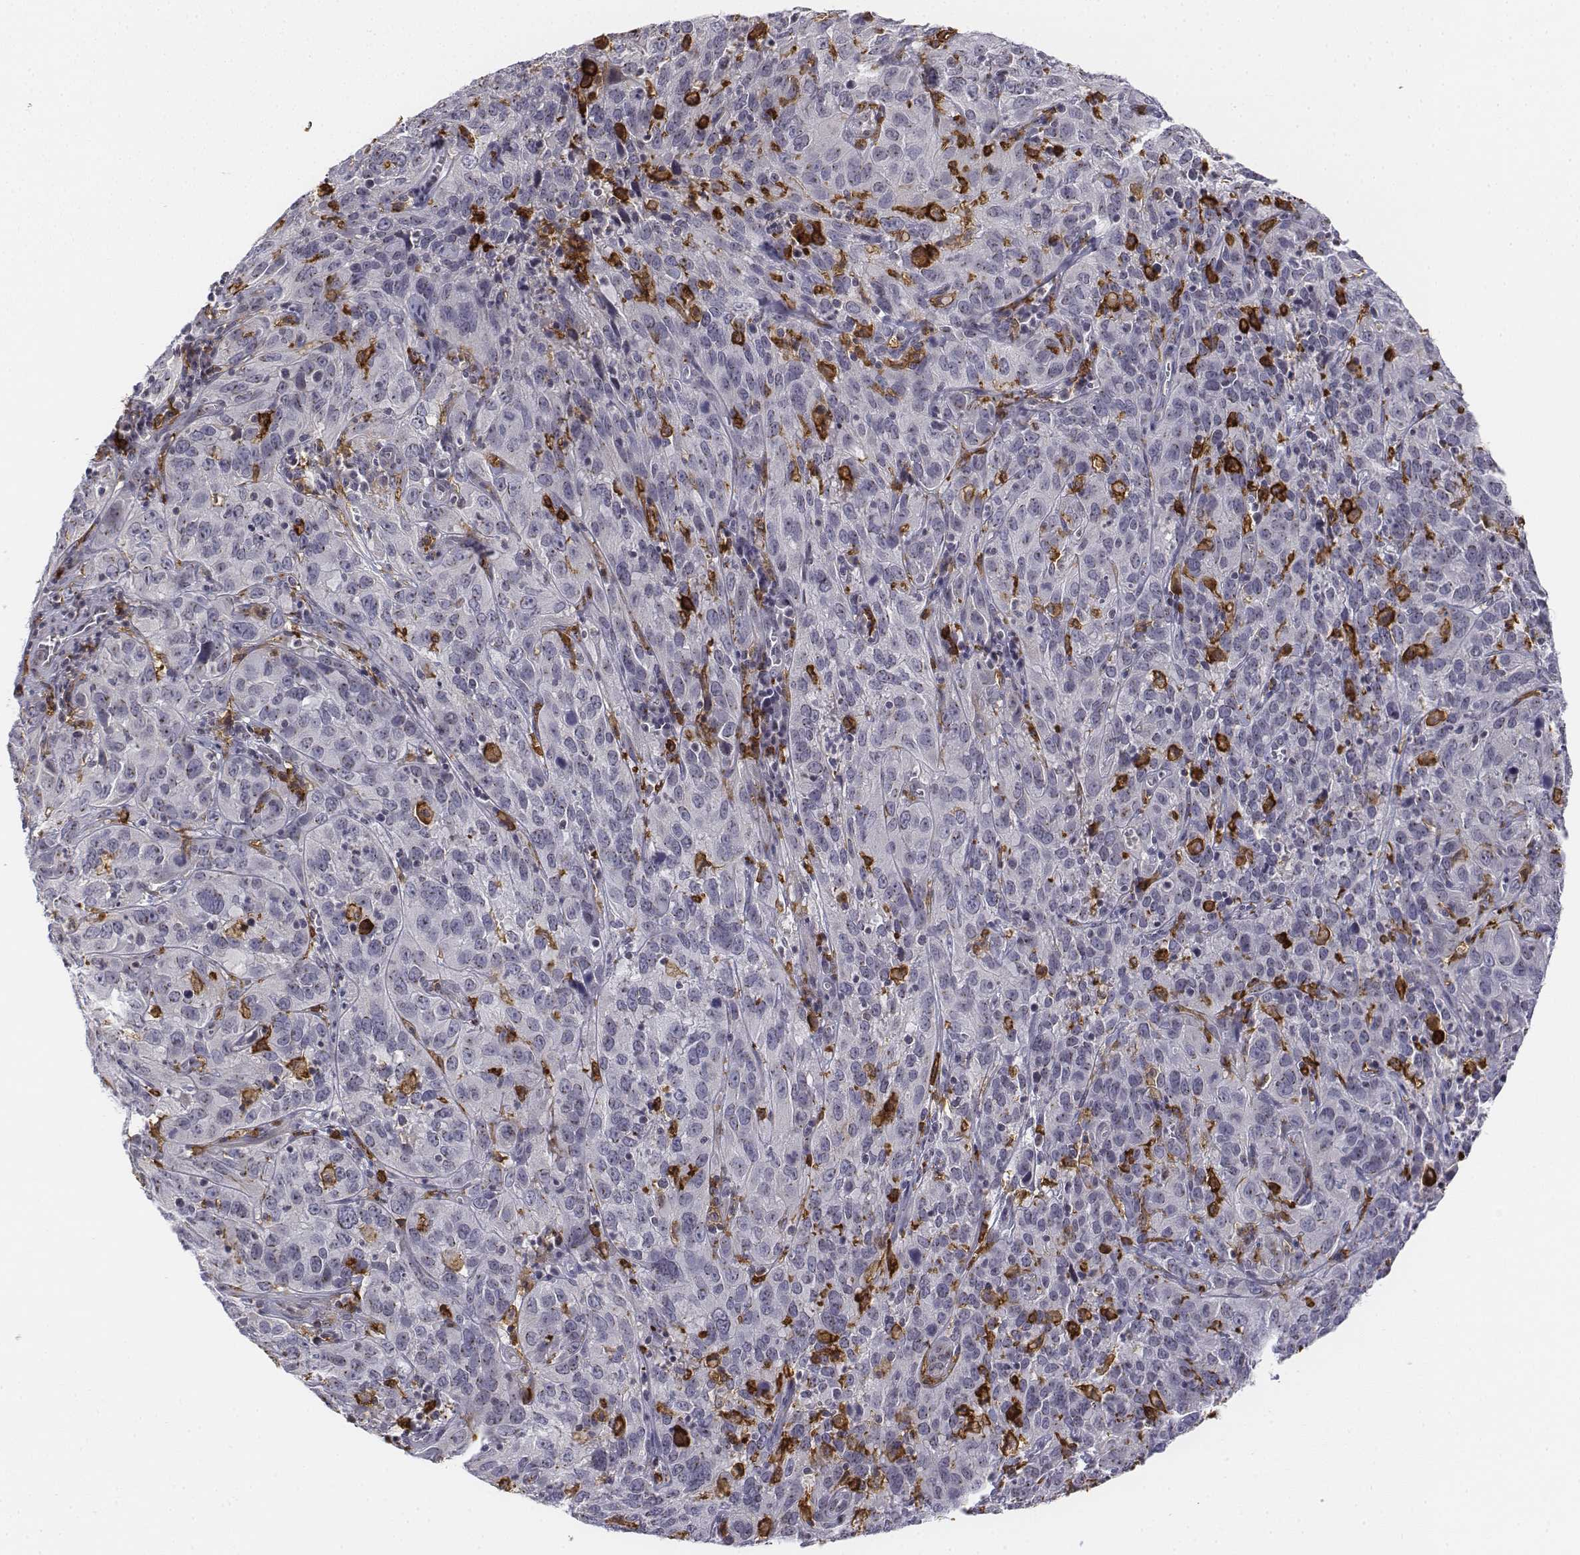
{"staining": {"intensity": "negative", "quantity": "none", "location": "none"}, "tissue": "cervical cancer", "cell_type": "Tumor cells", "image_type": "cancer", "snomed": [{"axis": "morphology", "description": "Squamous cell carcinoma, NOS"}, {"axis": "topography", "description": "Cervix"}], "caption": "IHC of human squamous cell carcinoma (cervical) displays no expression in tumor cells.", "gene": "CD14", "patient": {"sex": "female", "age": 32}}